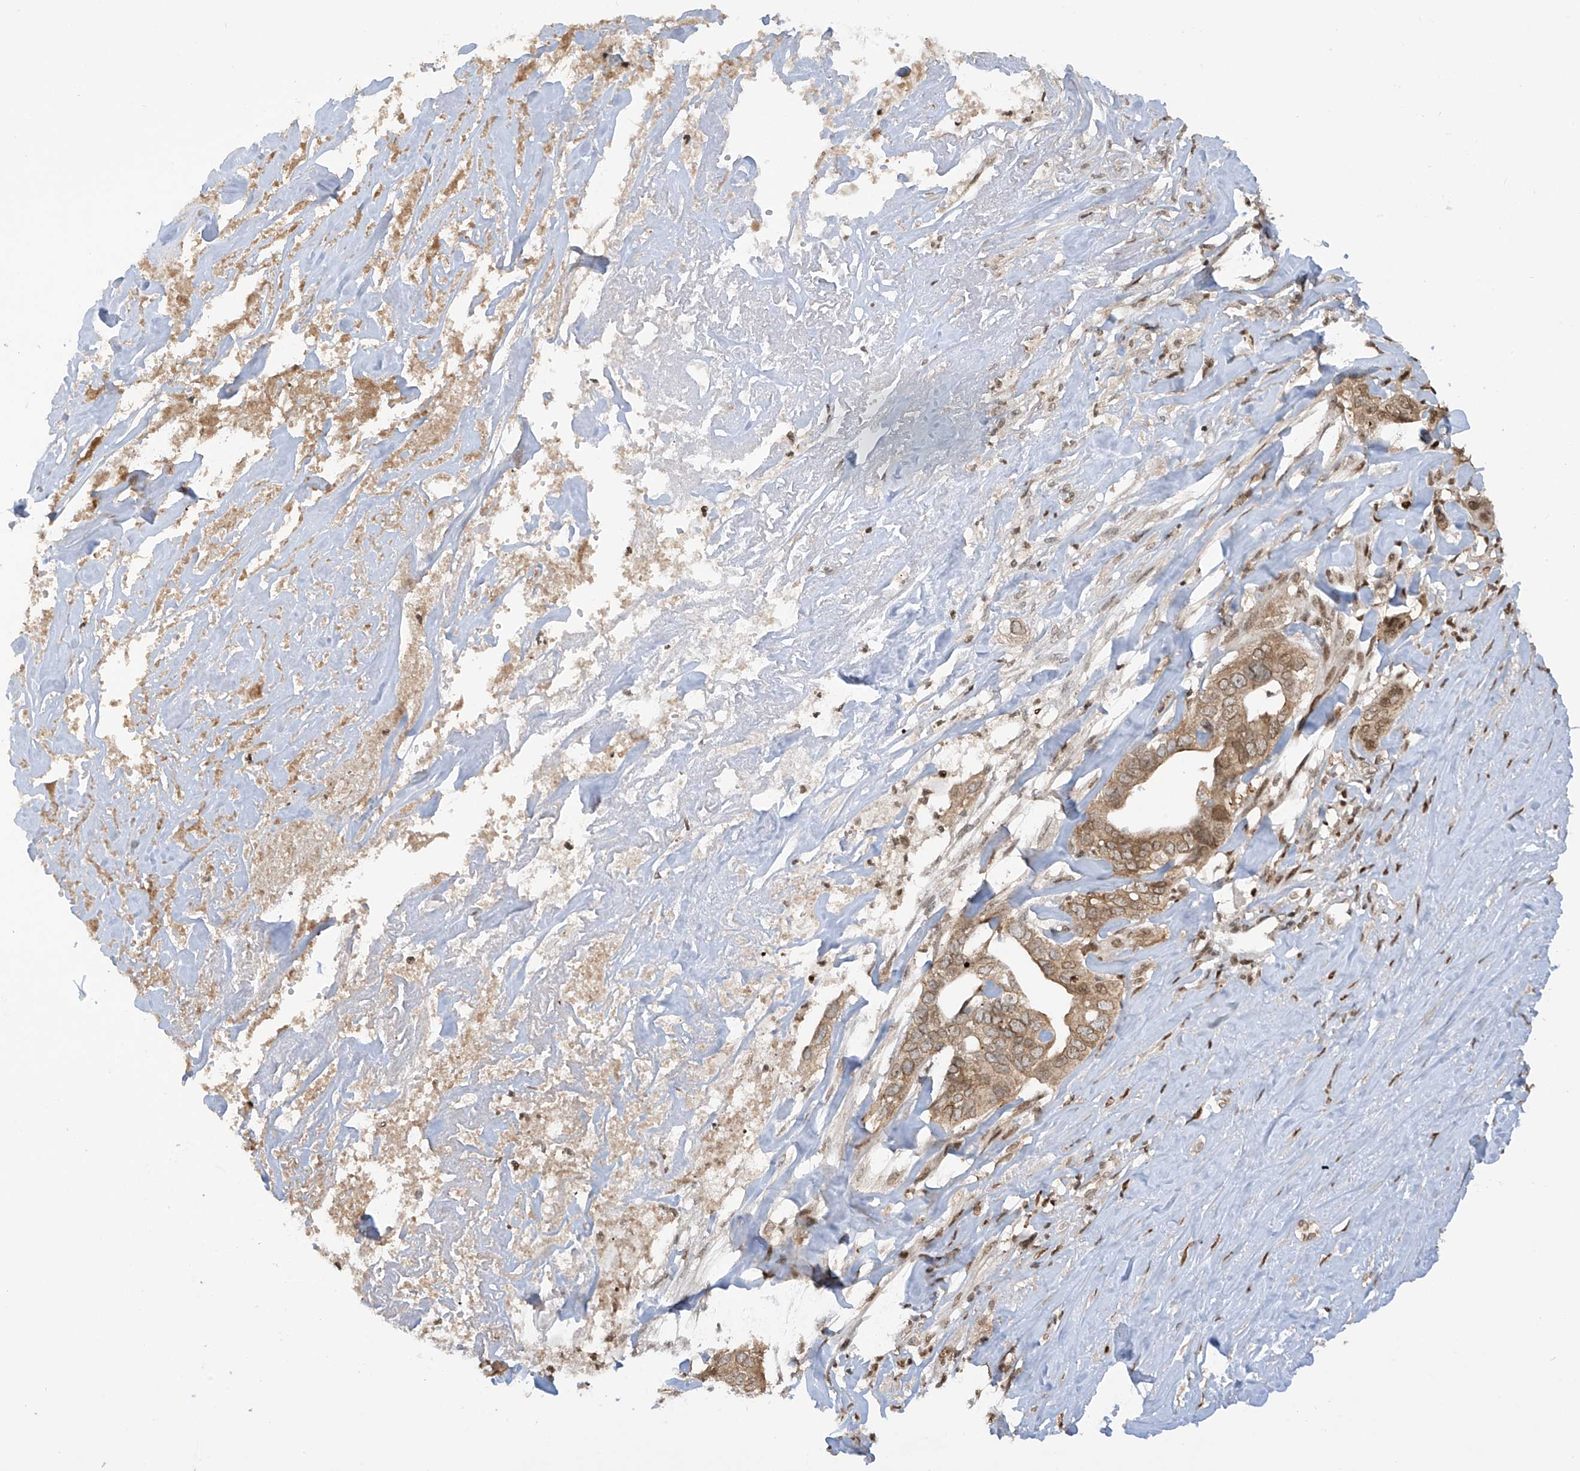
{"staining": {"intensity": "moderate", "quantity": "25%-75%", "location": "cytoplasmic/membranous"}, "tissue": "liver cancer", "cell_type": "Tumor cells", "image_type": "cancer", "snomed": [{"axis": "morphology", "description": "Cholangiocarcinoma"}, {"axis": "topography", "description": "Liver"}], "caption": "Liver cancer (cholangiocarcinoma) was stained to show a protein in brown. There is medium levels of moderate cytoplasmic/membranous positivity in approximately 25%-75% of tumor cells.", "gene": "KPNB1", "patient": {"sex": "female", "age": 79}}